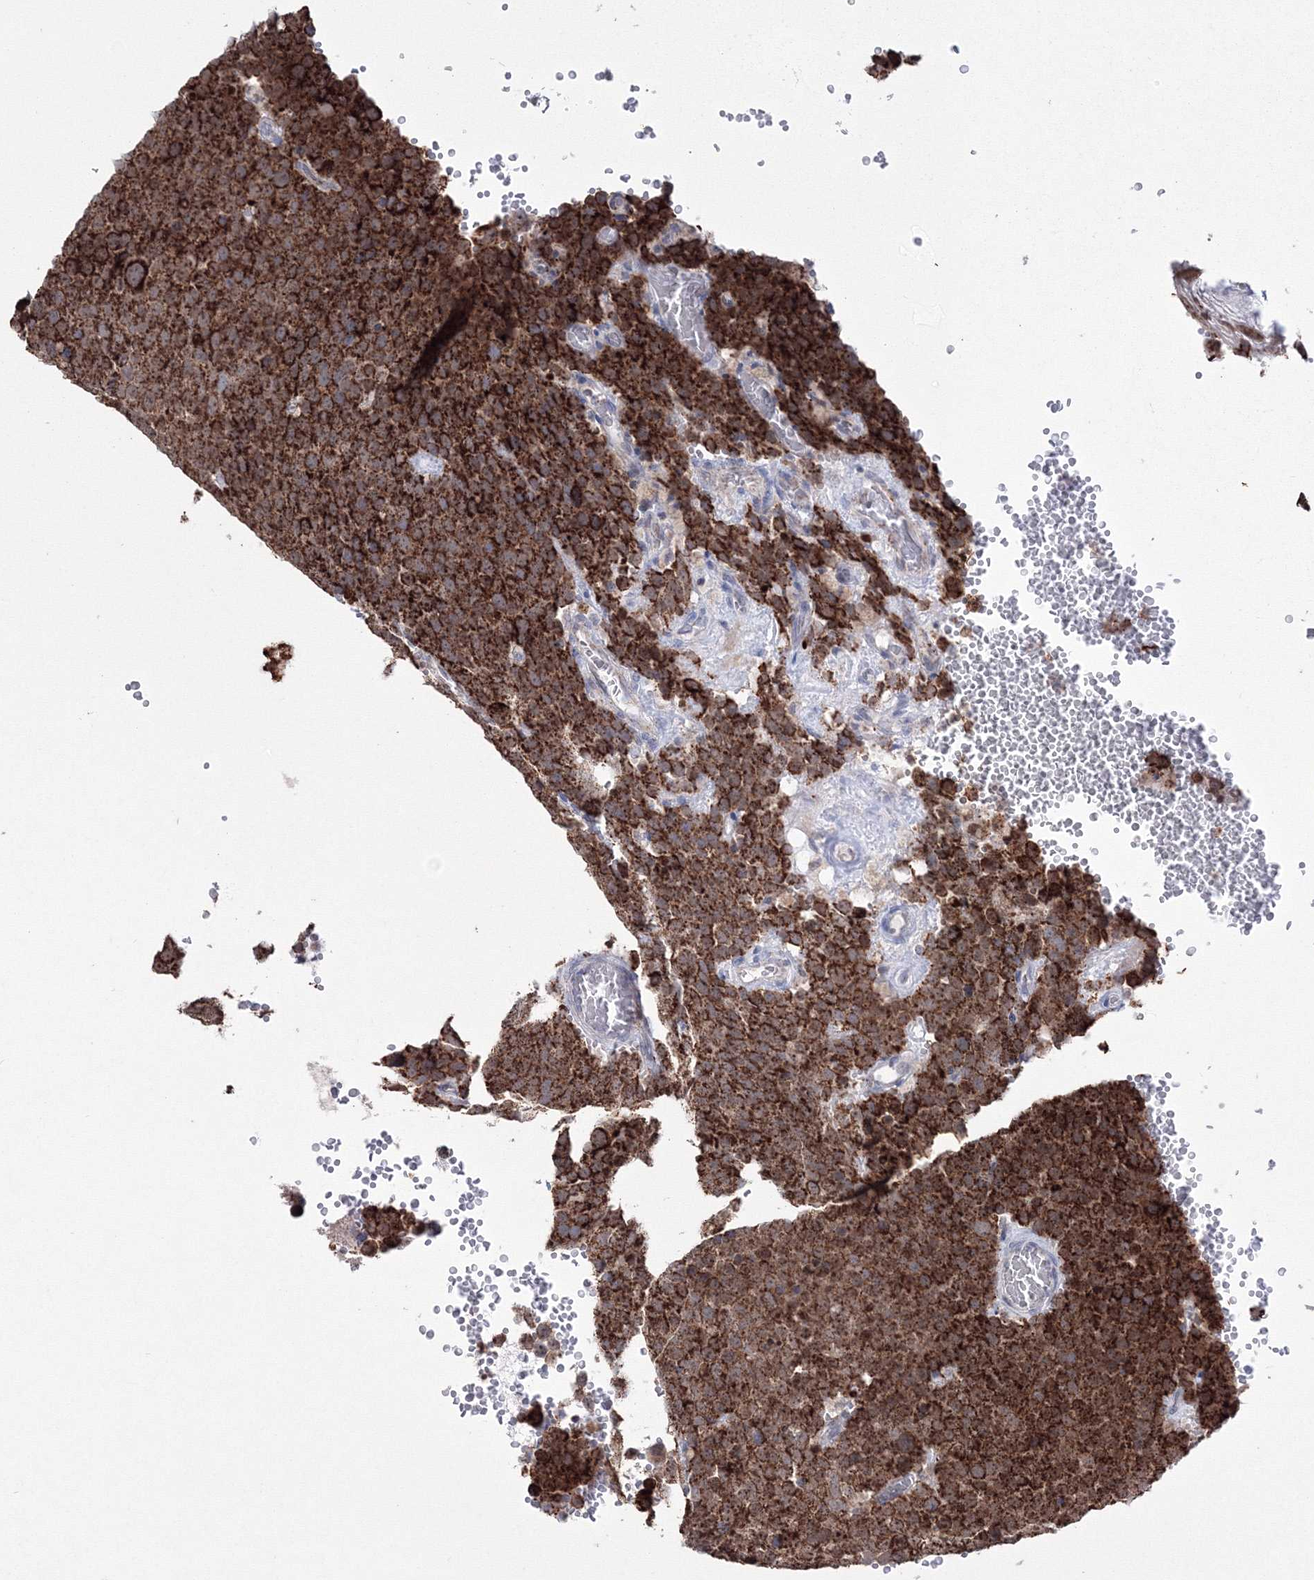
{"staining": {"intensity": "strong", "quantity": ">75%", "location": "cytoplasmic/membranous"}, "tissue": "testis cancer", "cell_type": "Tumor cells", "image_type": "cancer", "snomed": [{"axis": "morphology", "description": "Seminoma, NOS"}, {"axis": "topography", "description": "Testis"}], "caption": "Seminoma (testis) stained for a protein (brown) shows strong cytoplasmic/membranous positive expression in about >75% of tumor cells.", "gene": "GRSF1", "patient": {"sex": "male", "age": 71}}